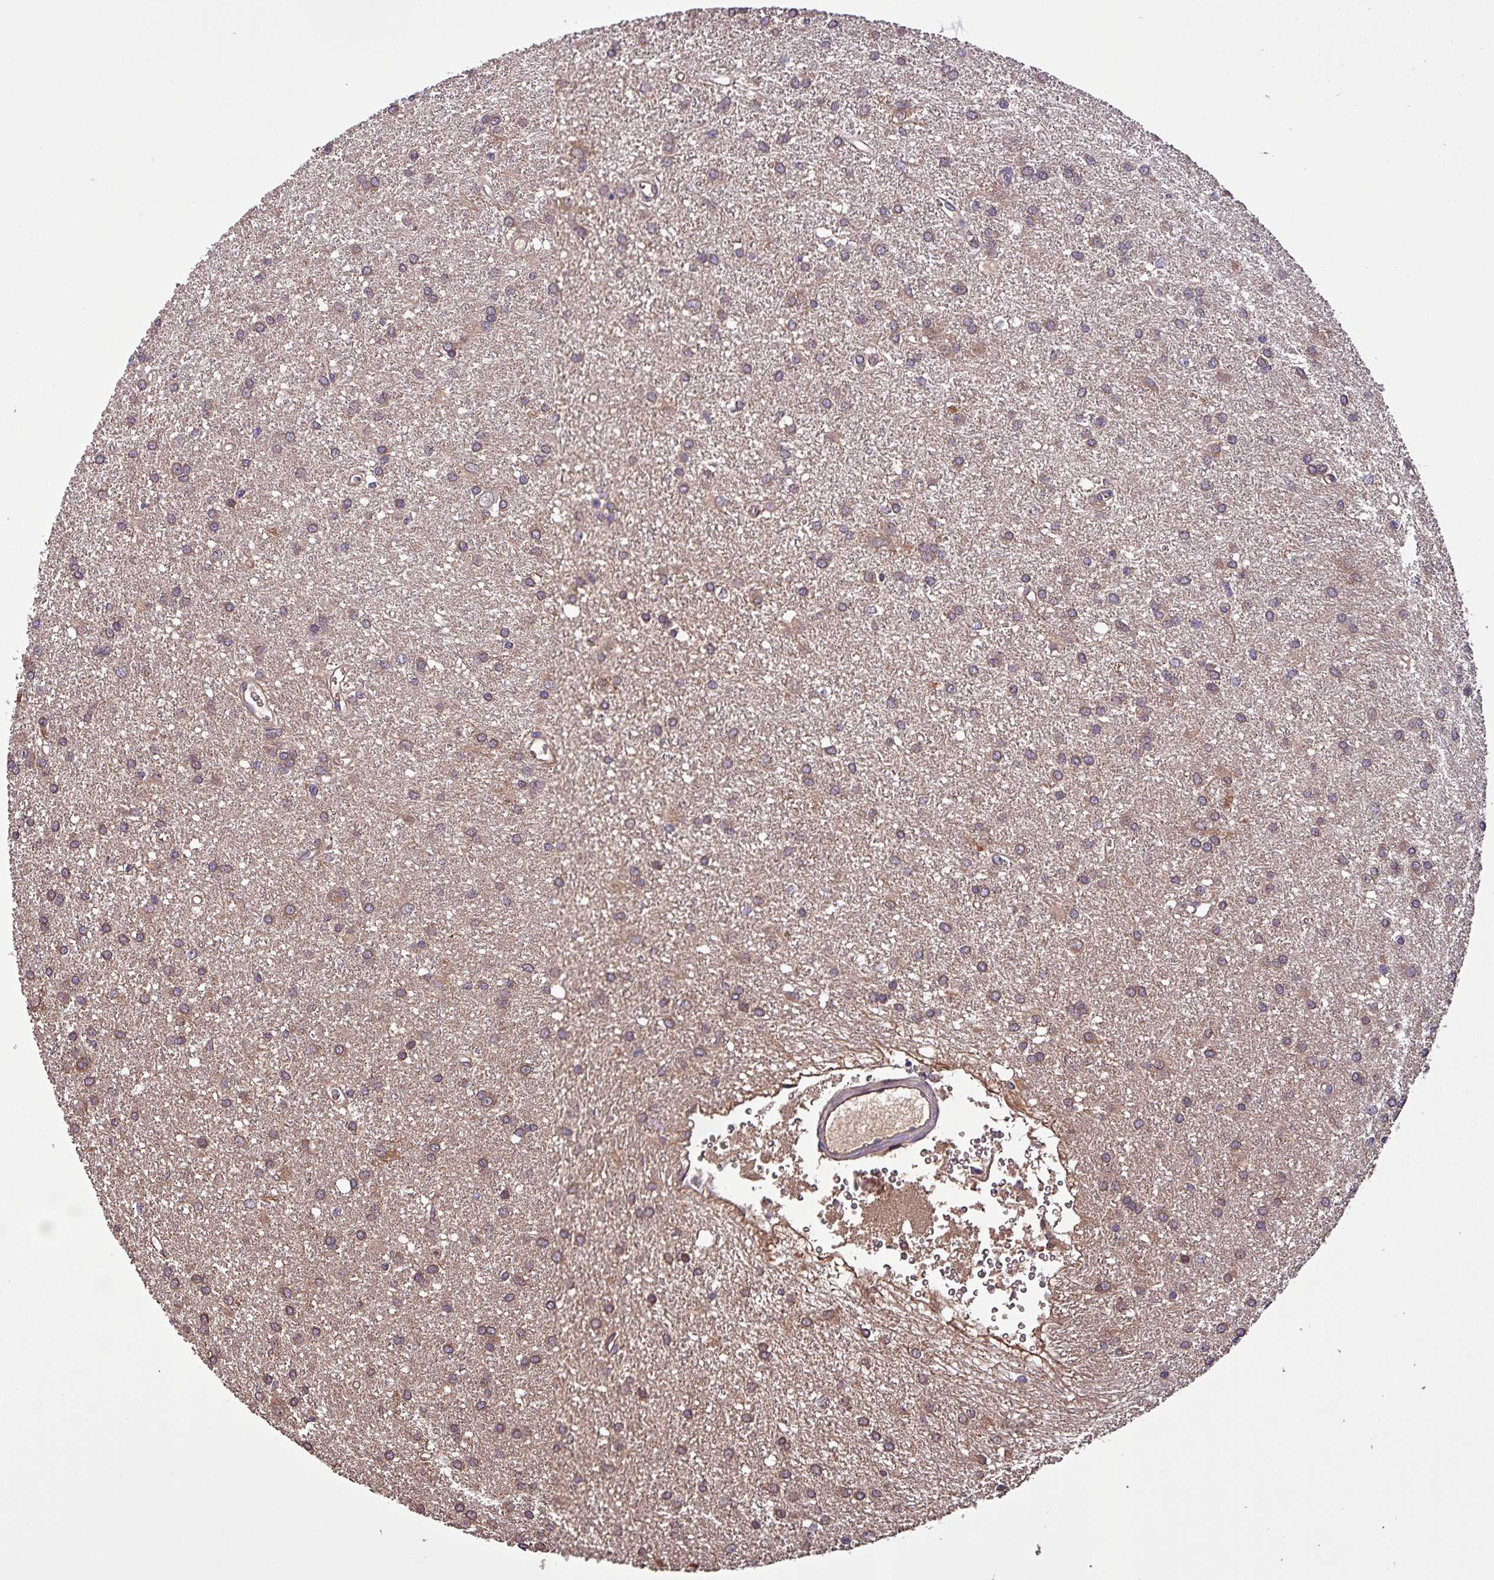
{"staining": {"intensity": "weak", "quantity": ">75%", "location": "cytoplasmic/membranous"}, "tissue": "glioma", "cell_type": "Tumor cells", "image_type": "cancer", "snomed": [{"axis": "morphology", "description": "Glioma, malignant, High grade"}, {"axis": "topography", "description": "Brain"}], "caption": "Tumor cells exhibit weak cytoplasmic/membranous staining in approximately >75% of cells in glioma.", "gene": "PAFAH1B2", "patient": {"sex": "female", "age": 50}}